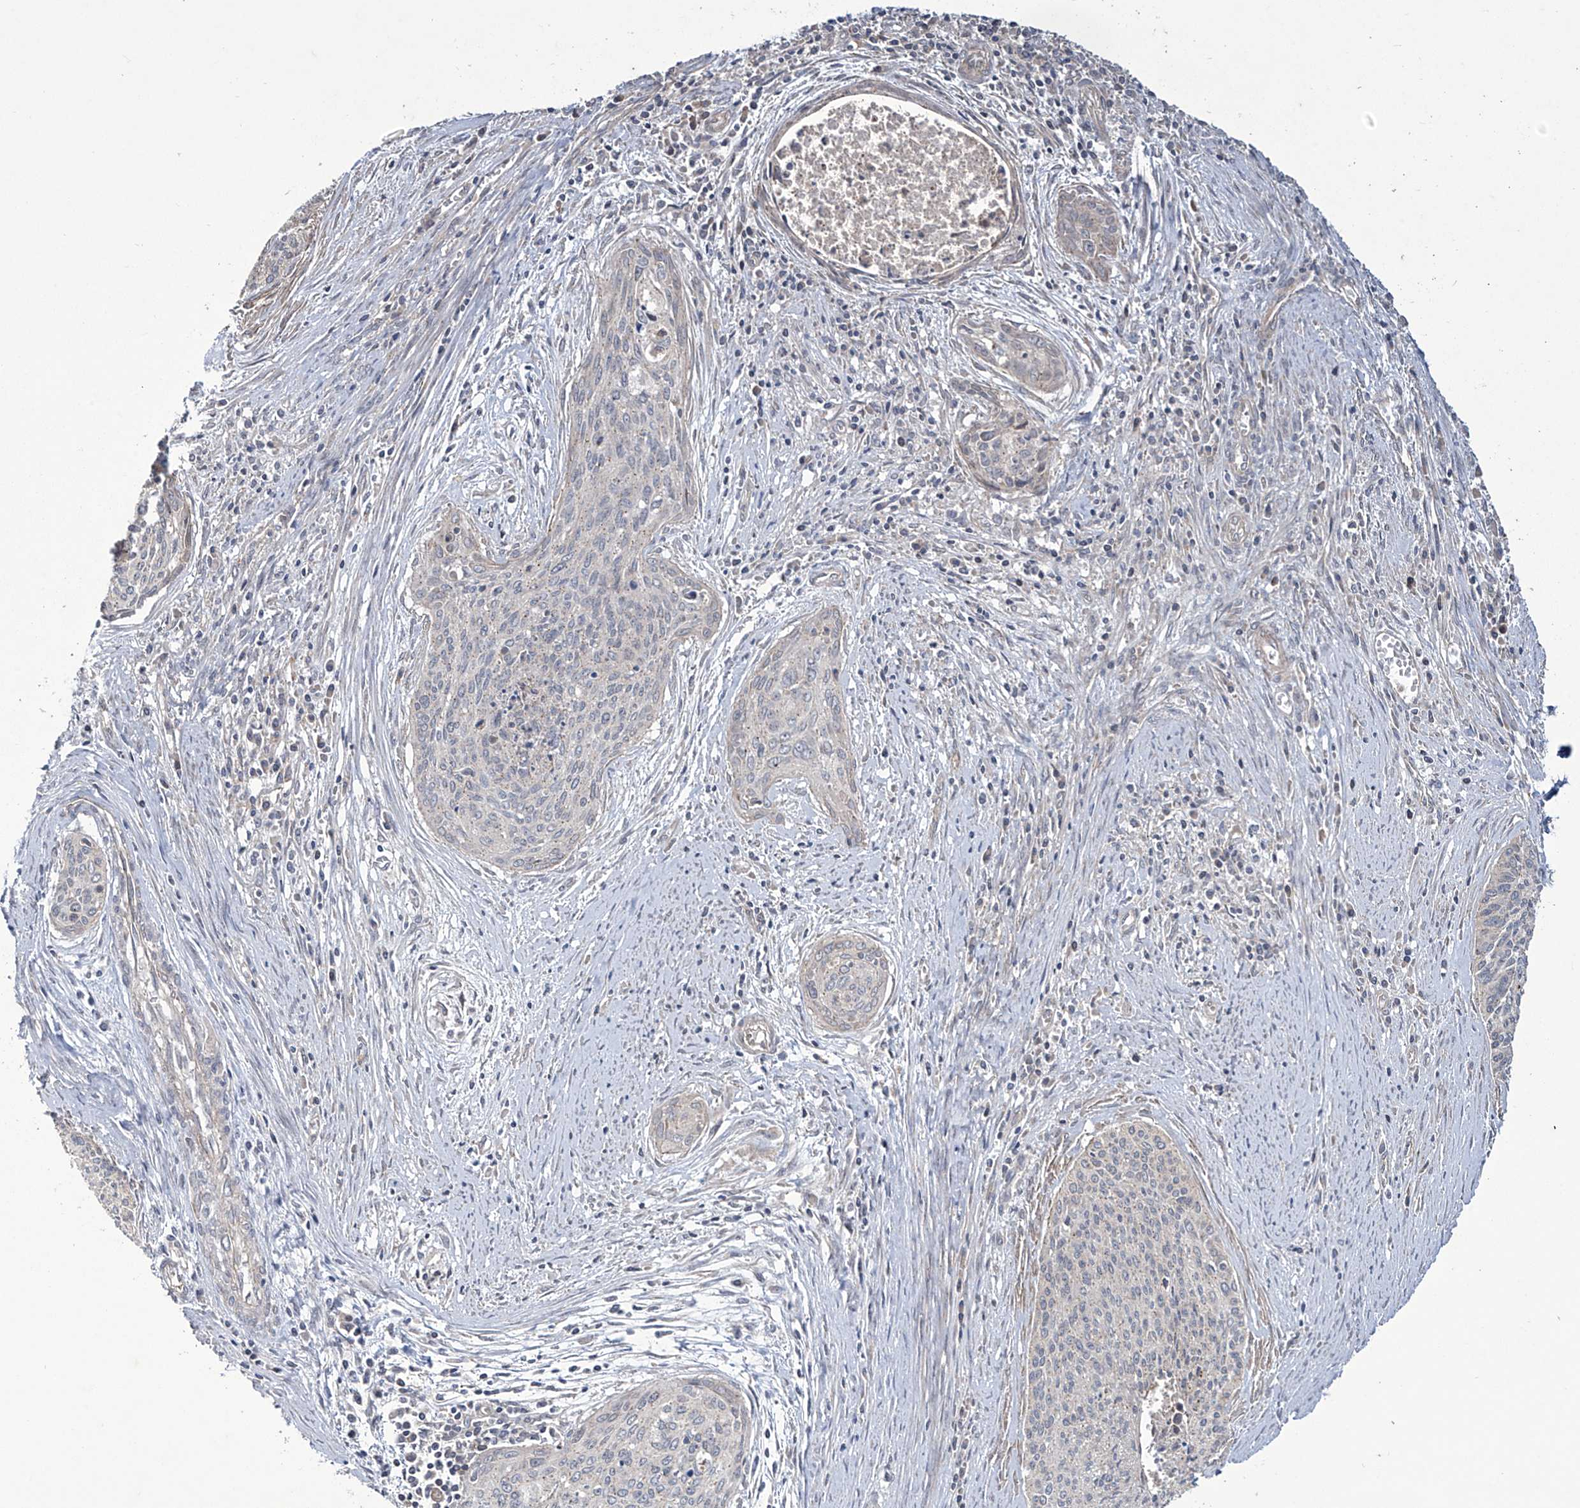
{"staining": {"intensity": "negative", "quantity": "none", "location": "none"}, "tissue": "cervical cancer", "cell_type": "Tumor cells", "image_type": "cancer", "snomed": [{"axis": "morphology", "description": "Squamous cell carcinoma, NOS"}, {"axis": "topography", "description": "Cervix"}], "caption": "Immunohistochemical staining of human cervical squamous cell carcinoma exhibits no significant positivity in tumor cells.", "gene": "TRIM60", "patient": {"sex": "female", "age": 55}}